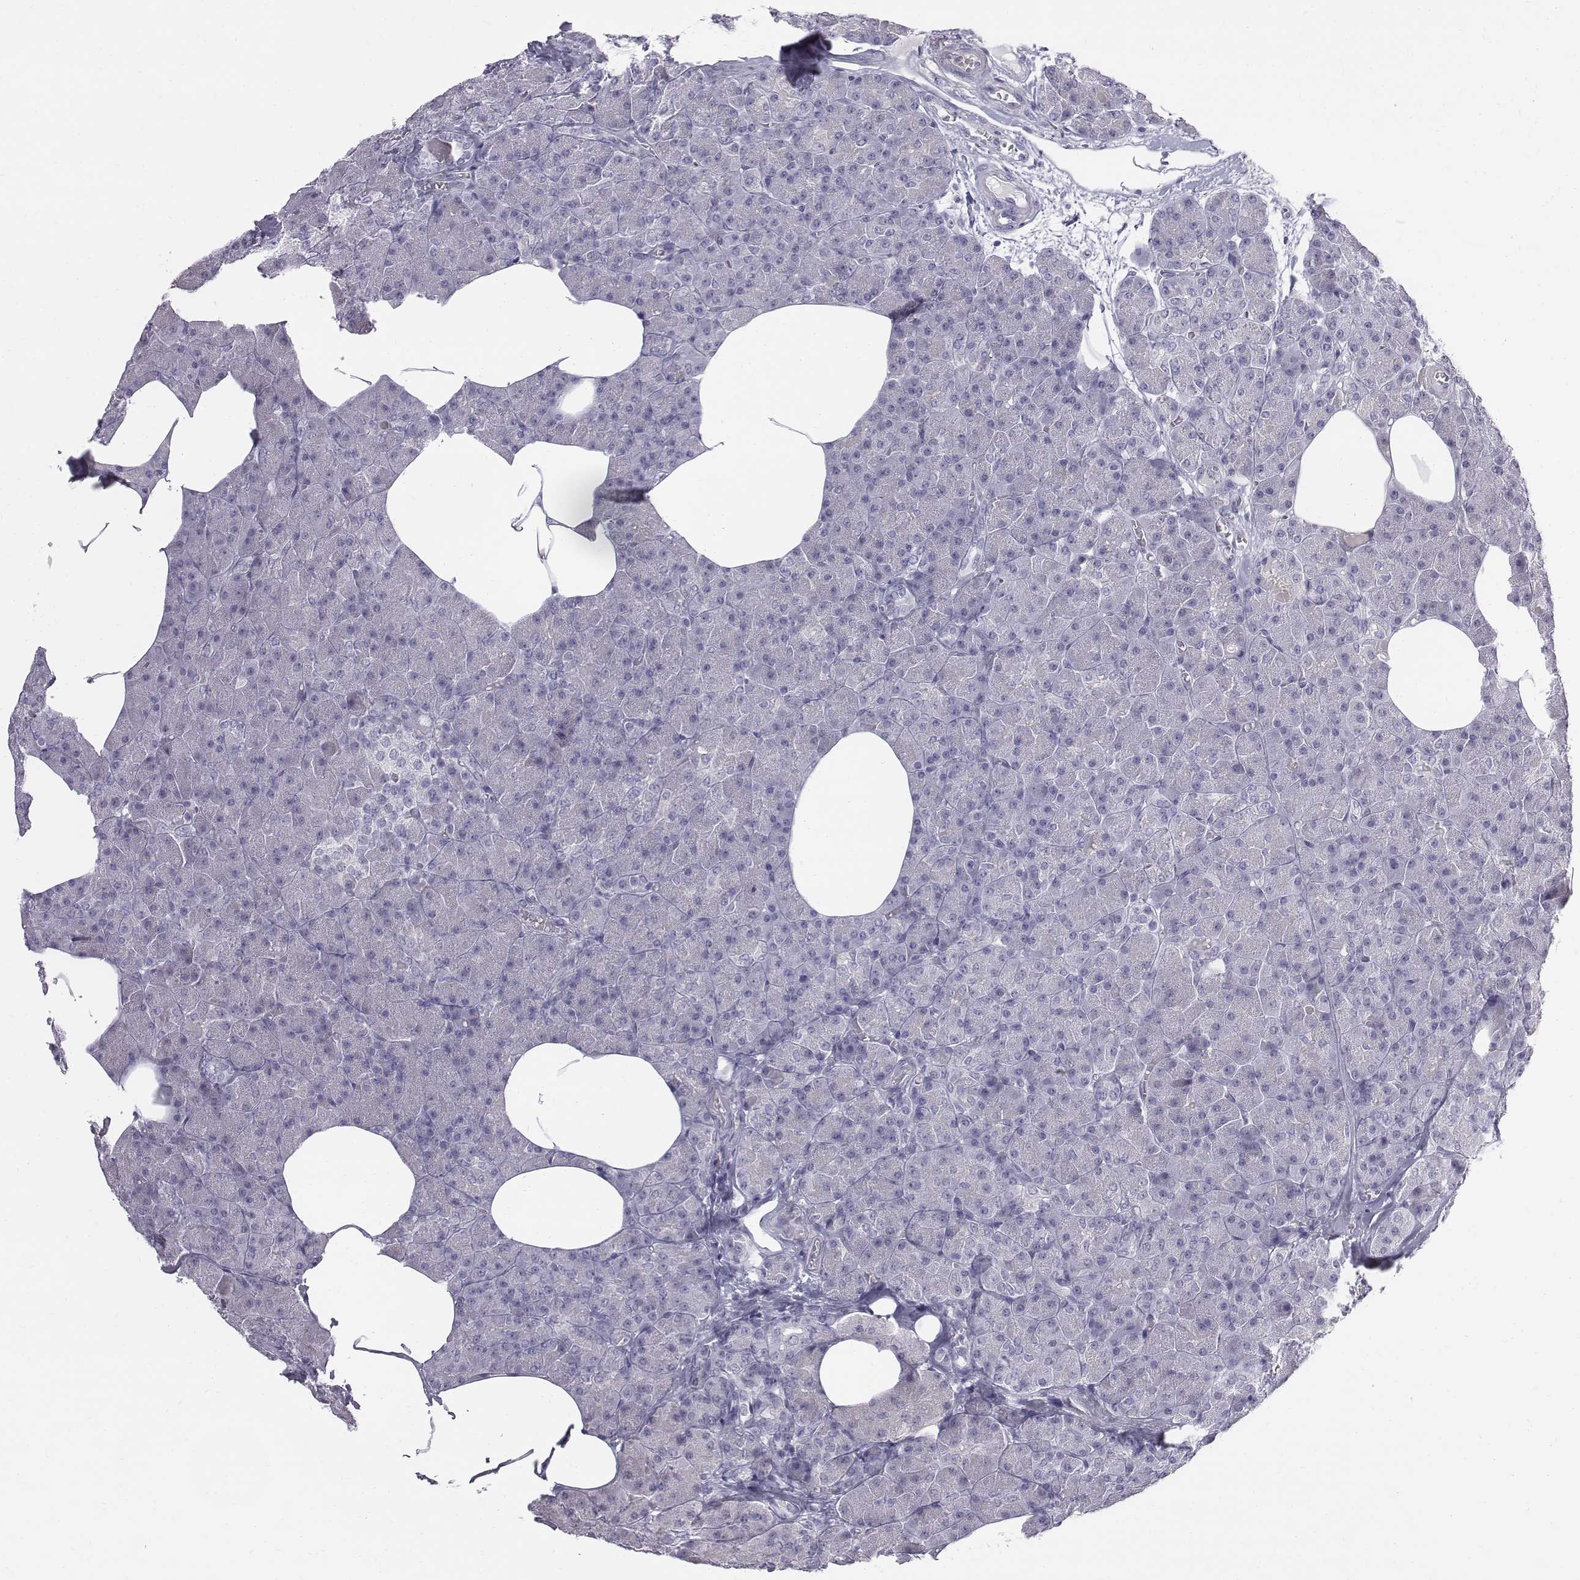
{"staining": {"intensity": "negative", "quantity": "none", "location": "none"}, "tissue": "pancreas", "cell_type": "Exocrine glandular cells", "image_type": "normal", "snomed": [{"axis": "morphology", "description": "Normal tissue, NOS"}, {"axis": "topography", "description": "Pancreas"}], "caption": "Pancreas stained for a protein using IHC demonstrates no expression exocrine glandular cells.", "gene": "C6orf58", "patient": {"sex": "female", "age": 45}}